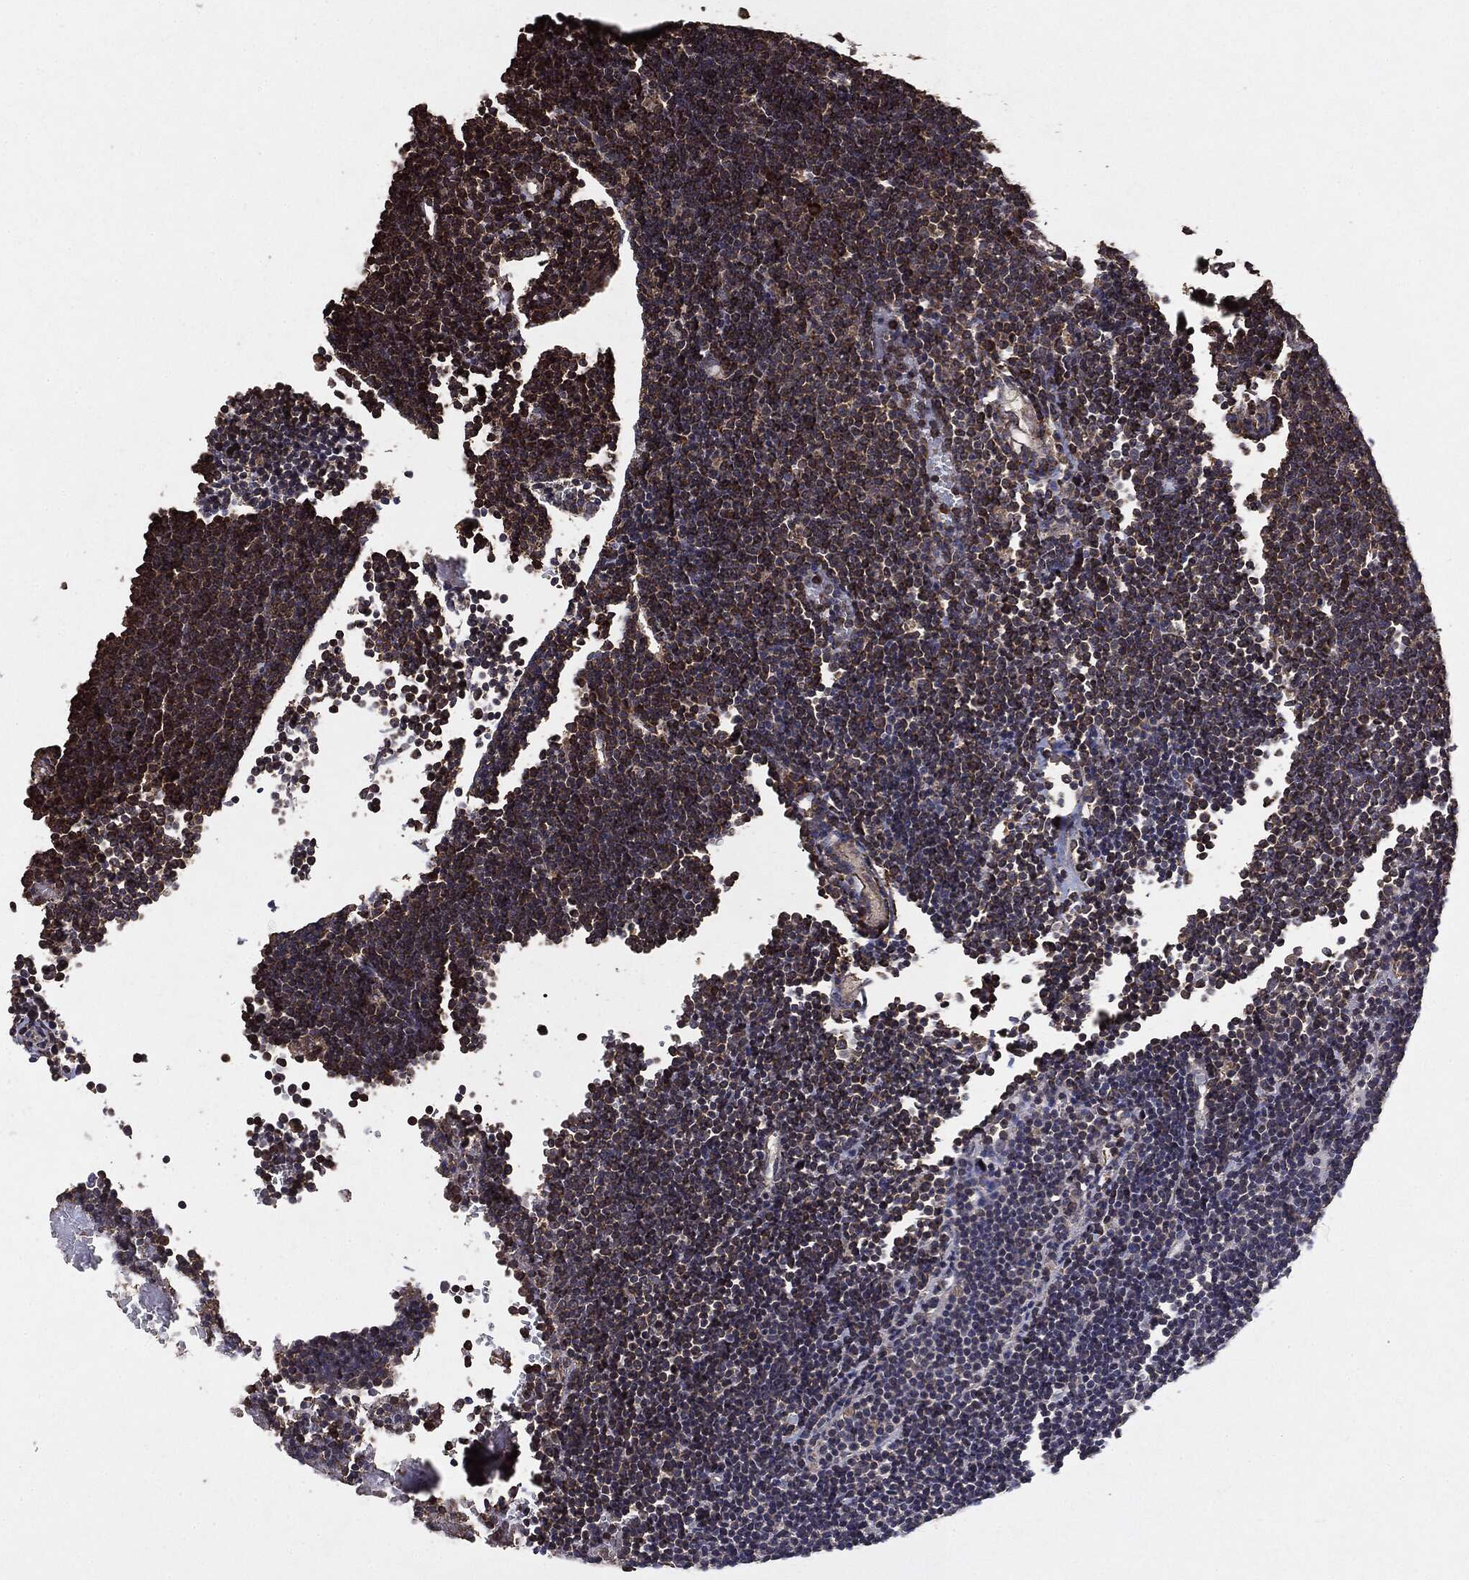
{"staining": {"intensity": "moderate", "quantity": ">75%", "location": "cytoplasmic/membranous"}, "tissue": "lymphoma", "cell_type": "Tumor cells", "image_type": "cancer", "snomed": [{"axis": "morphology", "description": "Malignant lymphoma, non-Hodgkin's type, Low grade"}, {"axis": "topography", "description": "Brain"}], "caption": "Lymphoma stained with a protein marker displays moderate staining in tumor cells.", "gene": "MTOR", "patient": {"sex": "female", "age": 66}}